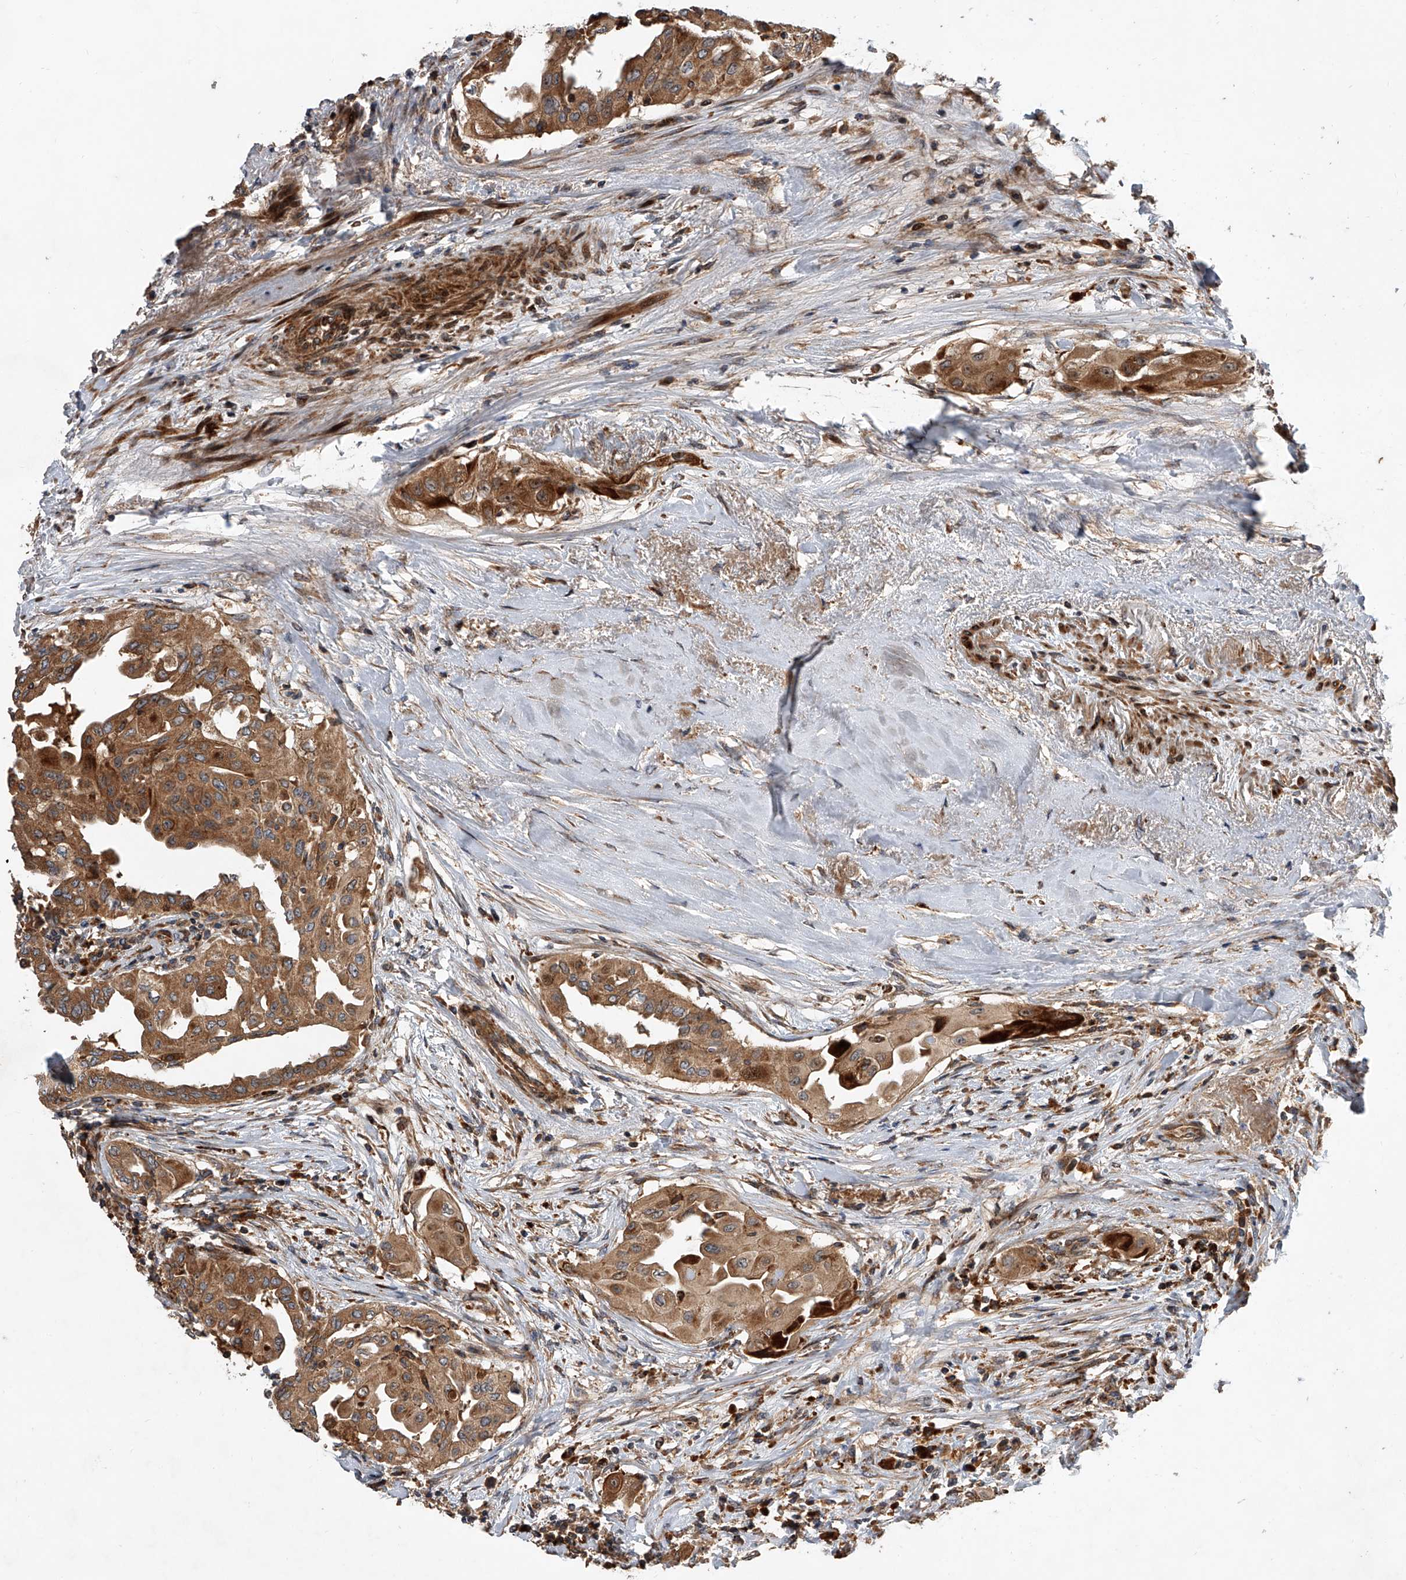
{"staining": {"intensity": "moderate", "quantity": ">75%", "location": "cytoplasmic/membranous"}, "tissue": "thyroid cancer", "cell_type": "Tumor cells", "image_type": "cancer", "snomed": [{"axis": "morphology", "description": "Papillary adenocarcinoma, NOS"}, {"axis": "topography", "description": "Thyroid gland"}], "caption": "Human thyroid cancer (papillary adenocarcinoma) stained with a brown dye displays moderate cytoplasmic/membranous positive expression in approximately >75% of tumor cells.", "gene": "USP47", "patient": {"sex": "female", "age": 59}}